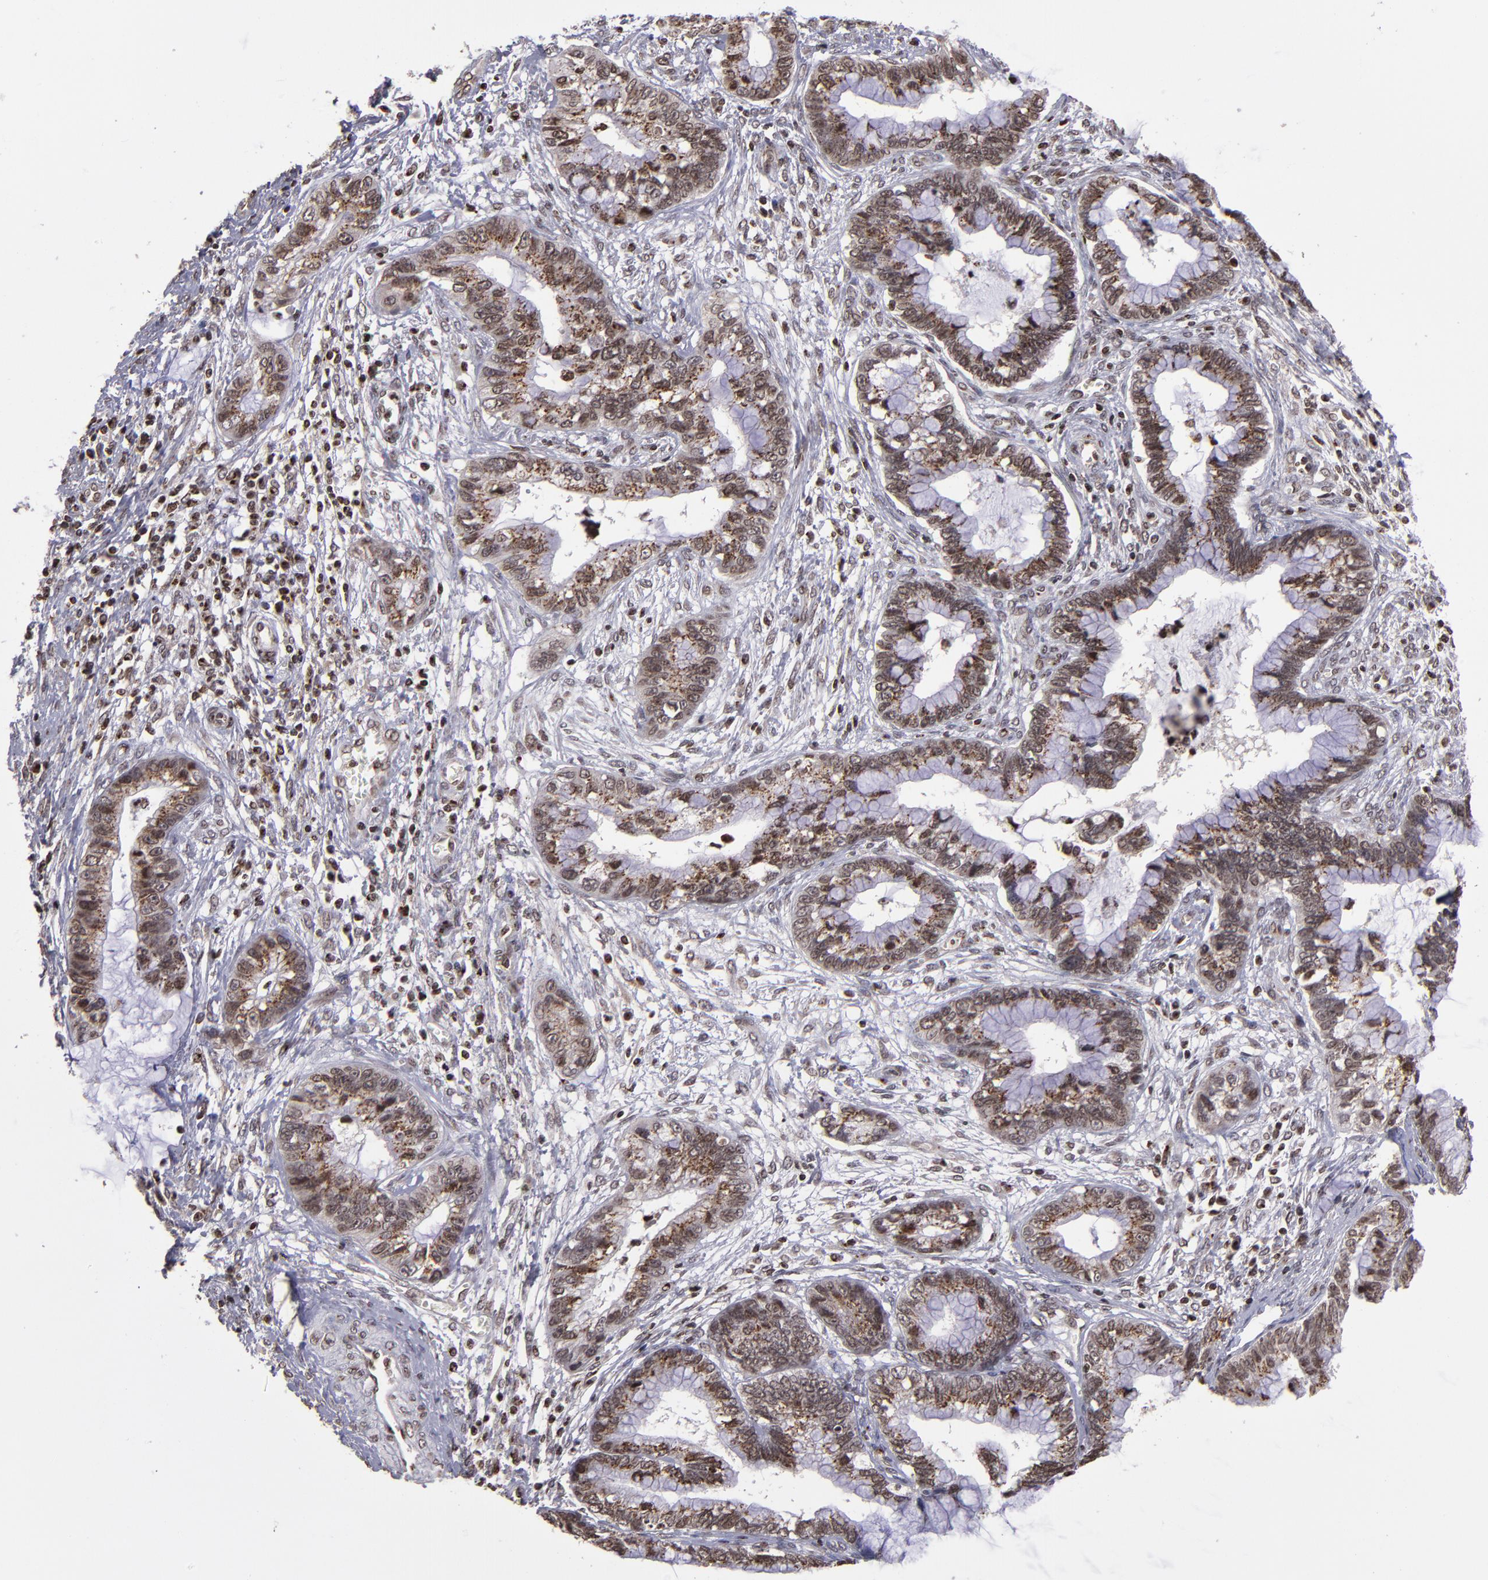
{"staining": {"intensity": "strong", "quantity": ">75%", "location": "cytoplasmic/membranous,nuclear"}, "tissue": "cervical cancer", "cell_type": "Tumor cells", "image_type": "cancer", "snomed": [{"axis": "morphology", "description": "Adenocarcinoma, NOS"}, {"axis": "topography", "description": "Cervix"}], "caption": "A micrograph showing strong cytoplasmic/membranous and nuclear positivity in approximately >75% of tumor cells in cervical cancer, as visualized by brown immunohistochemical staining.", "gene": "CSDC2", "patient": {"sex": "female", "age": 44}}